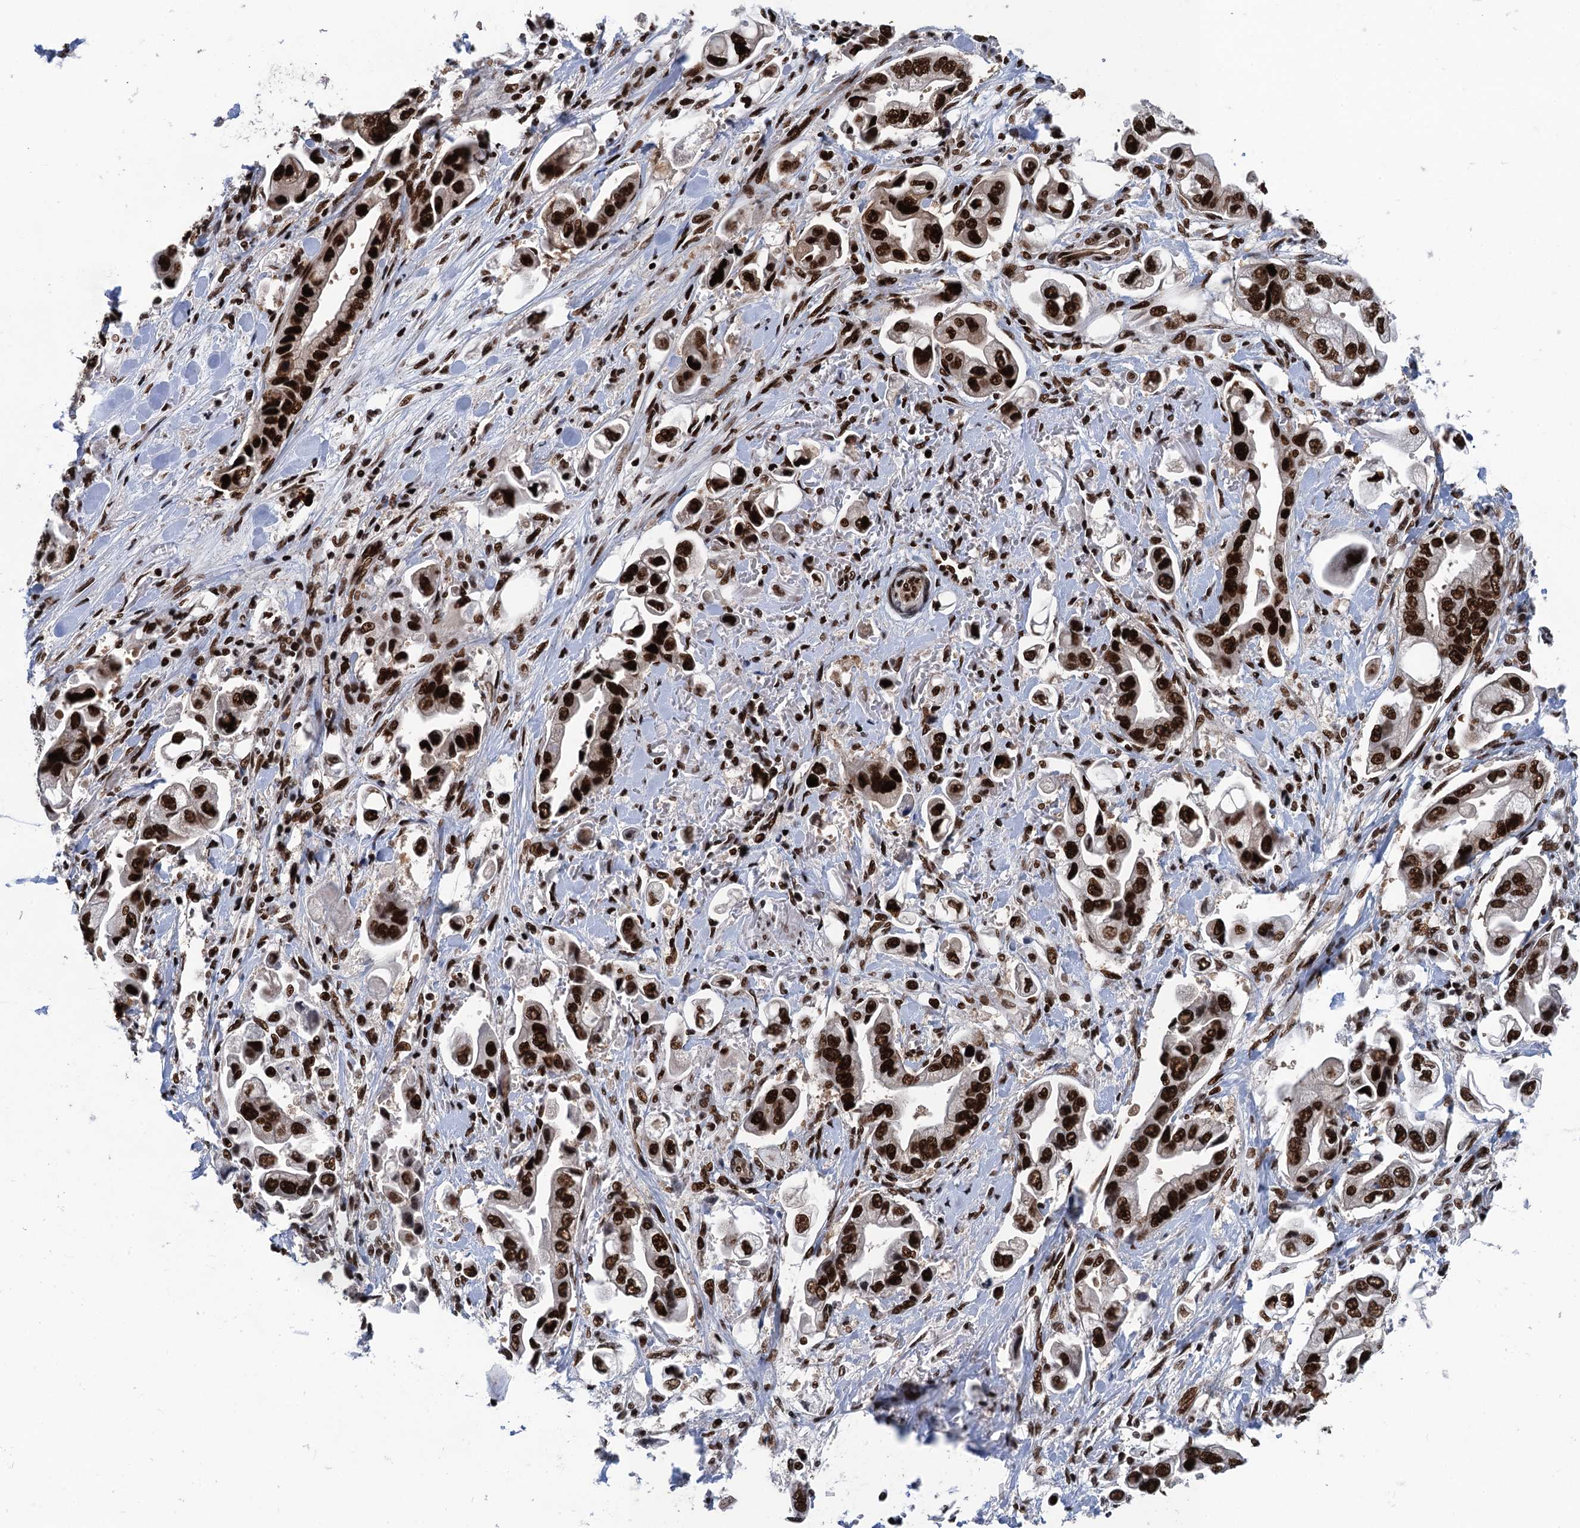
{"staining": {"intensity": "strong", "quantity": ">75%", "location": "nuclear"}, "tissue": "stomach cancer", "cell_type": "Tumor cells", "image_type": "cancer", "snomed": [{"axis": "morphology", "description": "Adenocarcinoma, NOS"}, {"axis": "topography", "description": "Stomach"}], "caption": "Adenocarcinoma (stomach) stained with a protein marker demonstrates strong staining in tumor cells.", "gene": "PPP4R1", "patient": {"sex": "male", "age": 62}}